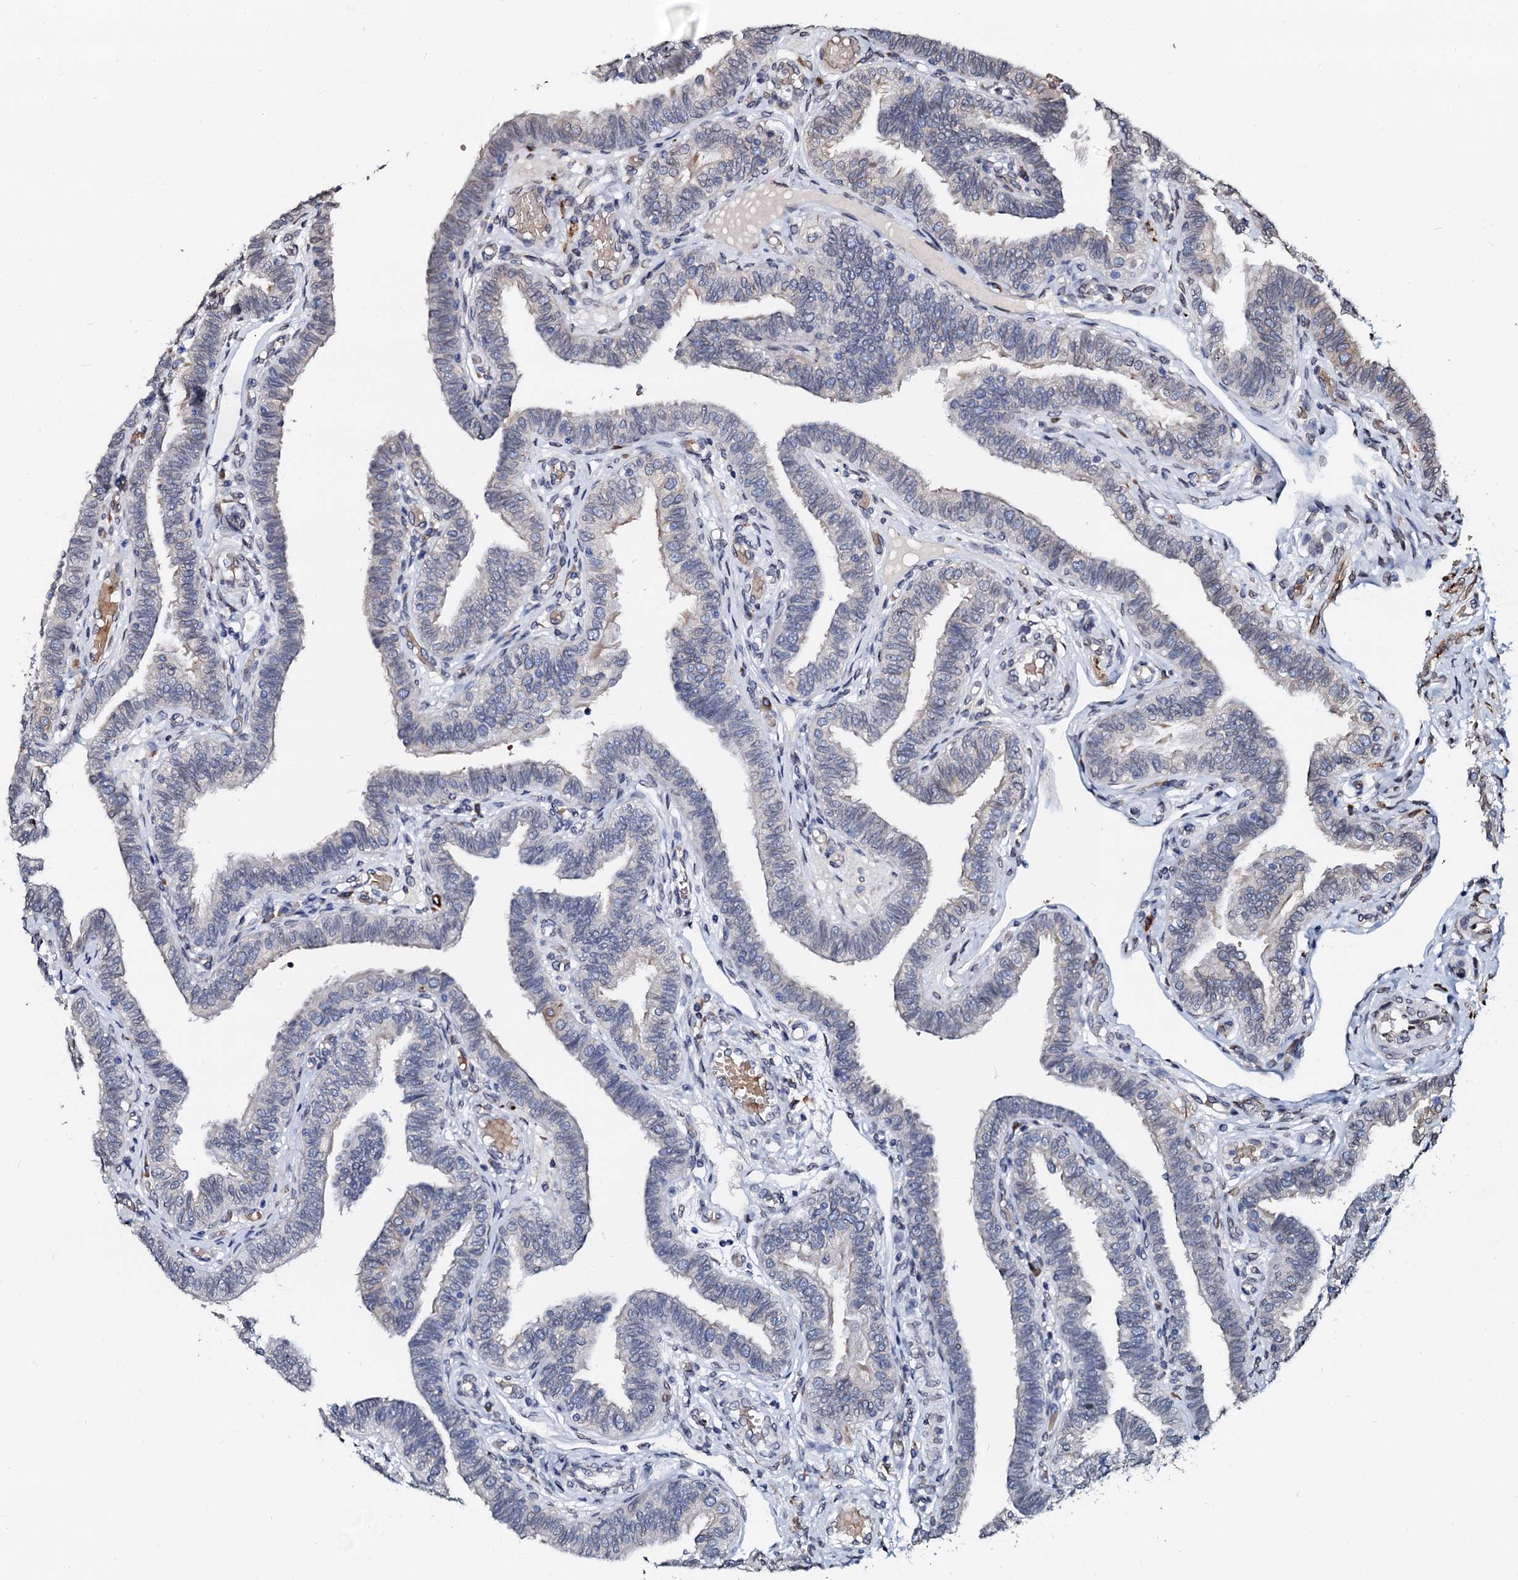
{"staining": {"intensity": "weak", "quantity": "<25%", "location": "cytoplasmic/membranous,nuclear"}, "tissue": "fallopian tube", "cell_type": "Glandular cells", "image_type": "normal", "snomed": [{"axis": "morphology", "description": "Normal tissue, NOS"}, {"axis": "topography", "description": "Fallopian tube"}], "caption": "High power microscopy histopathology image of an IHC micrograph of unremarkable fallopian tube, revealing no significant positivity in glandular cells. (IHC, brightfield microscopy, high magnification).", "gene": "NRP2", "patient": {"sex": "female", "age": 39}}